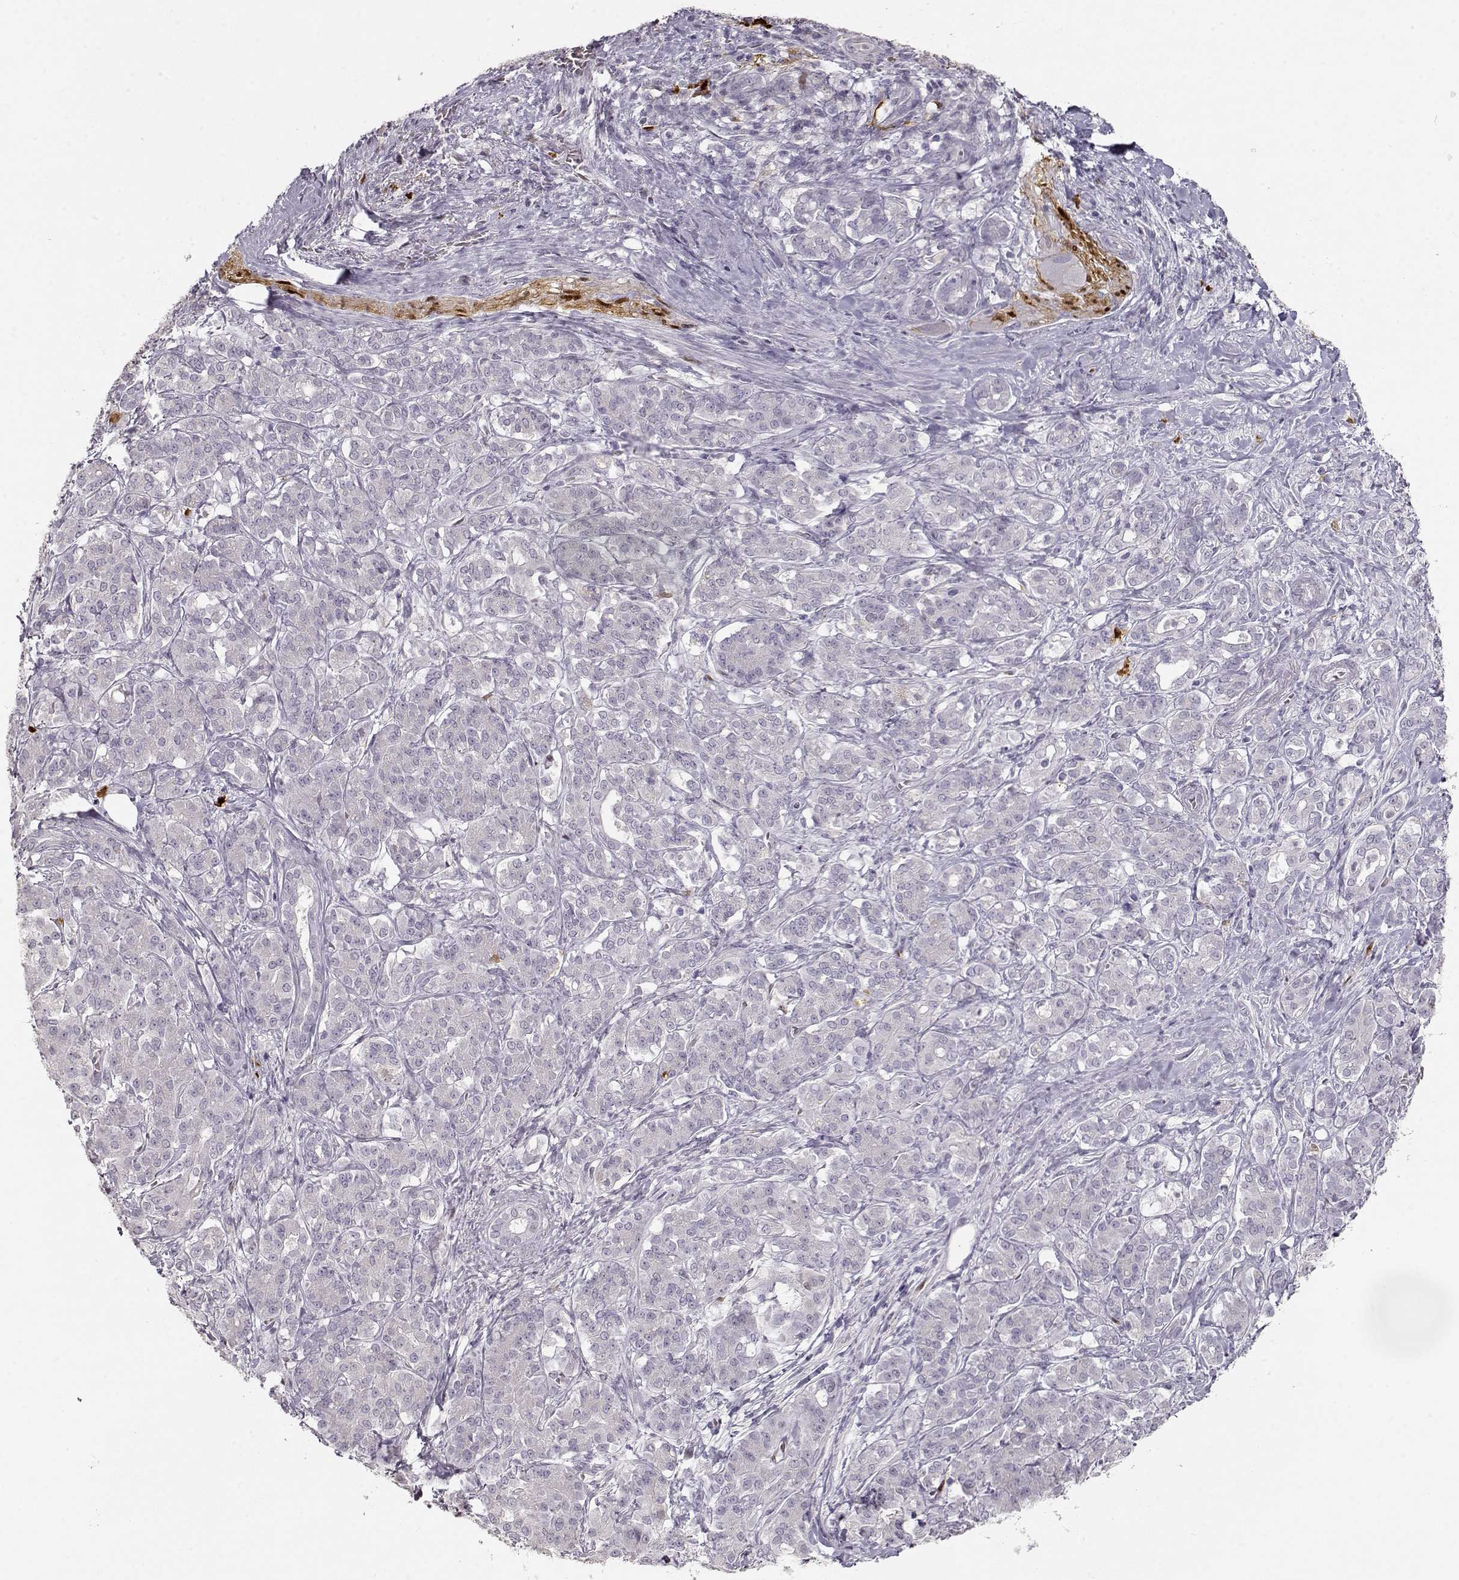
{"staining": {"intensity": "negative", "quantity": "none", "location": "none"}, "tissue": "pancreatic cancer", "cell_type": "Tumor cells", "image_type": "cancer", "snomed": [{"axis": "morphology", "description": "Normal tissue, NOS"}, {"axis": "morphology", "description": "Inflammation, NOS"}, {"axis": "morphology", "description": "Adenocarcinoma, NOS"}, {"axis": "topography", "description": "Pancreas"}], "caption": "Human pancreatic cancer (adenocarcinoma) stained for a protein using immunohistochemistry (IHC) reveals no staining in tumor cells.", "gene": "S100B", "patient": {"sex": "male", "age": 57}}